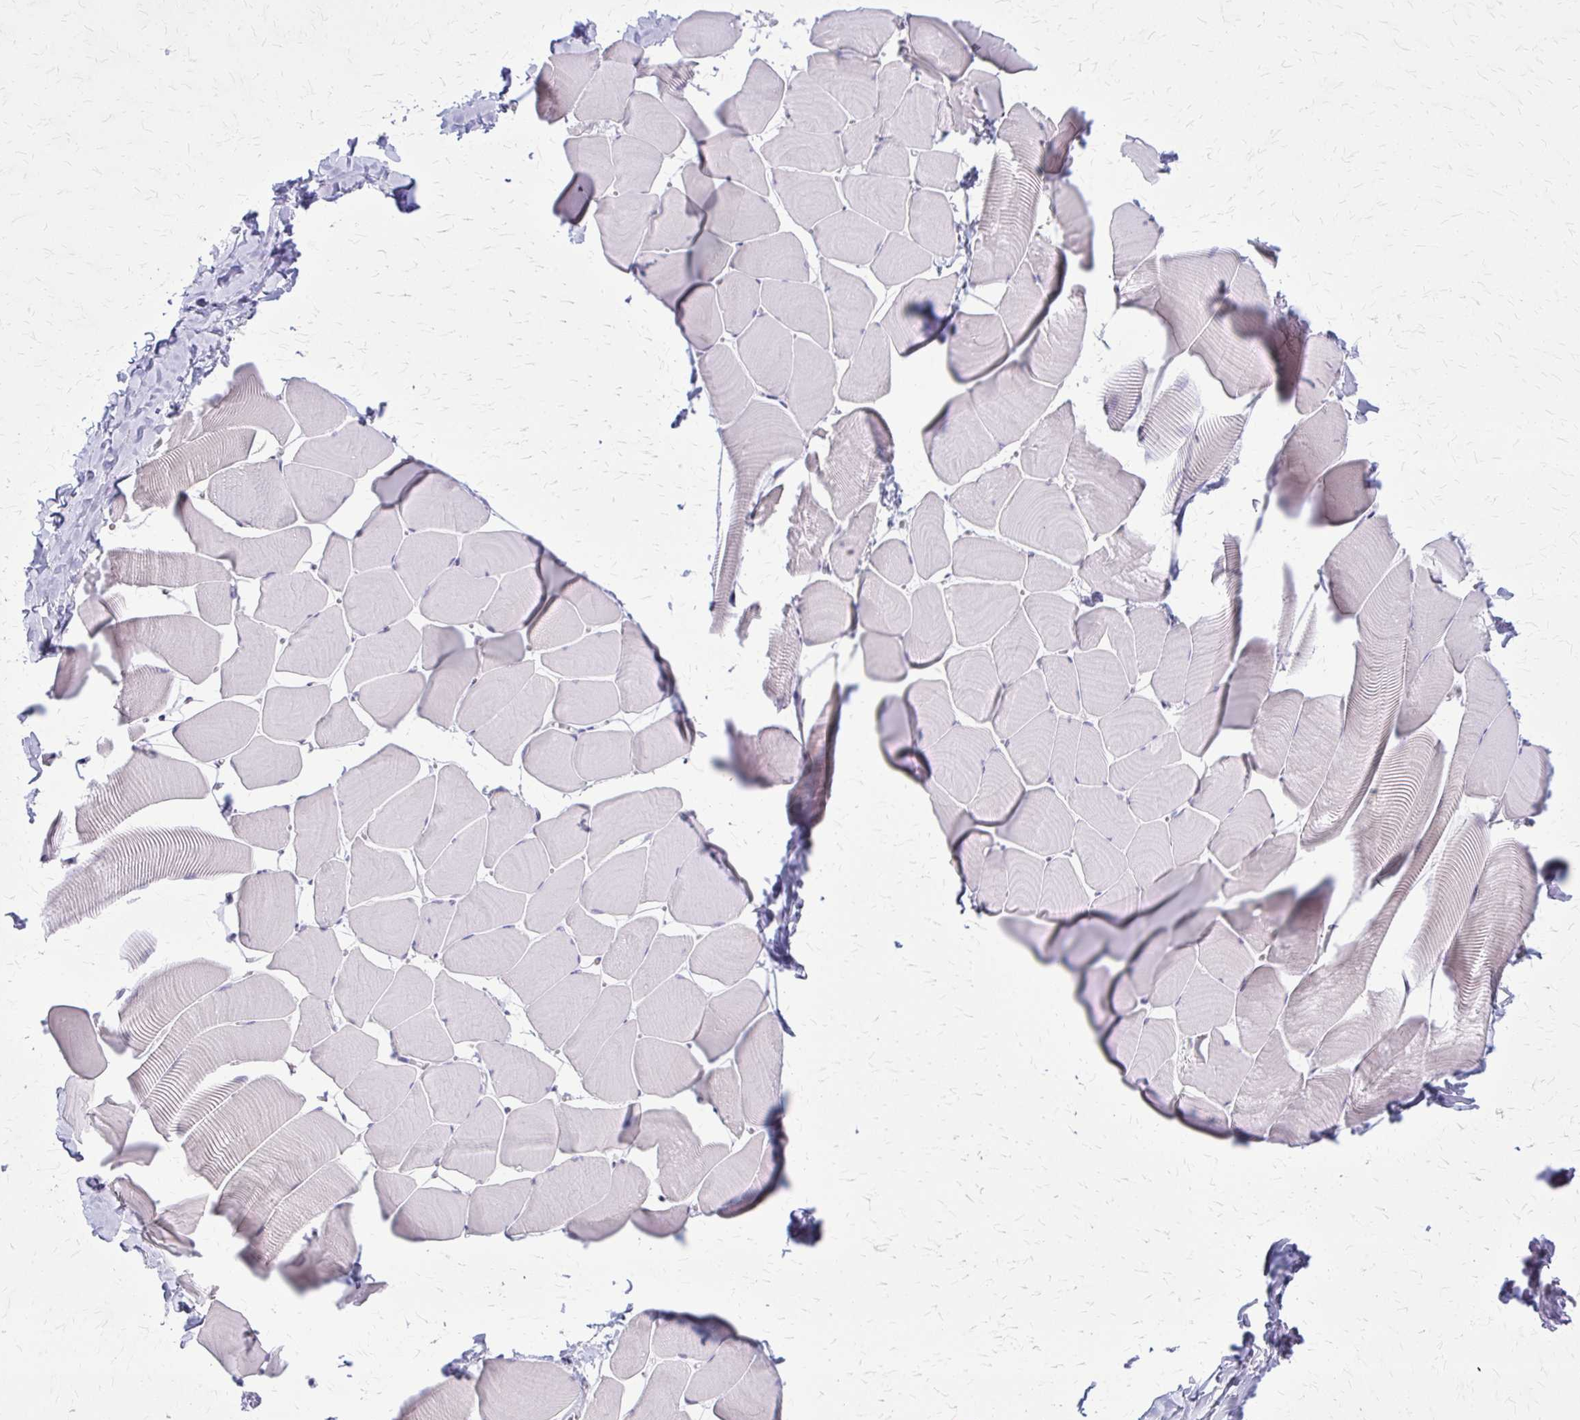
{"staining": {"intensity": "negative", "quantity": "none", "location": "none"}, "tissue": "skeletal muscle", "cell_type": "Myocytes", "image_type": "normal", "snomed": [{"axis": "morphology", "description": "Normal tissue, NOS"}, {"axis": "topography", "description": "Skeletal muscle"}], "caption": "A photomicrograph of human skeletal muscle is negative for staining in myocytes.", "gene": "GLRX", "patient": {"sex": "male", "age": 25}}